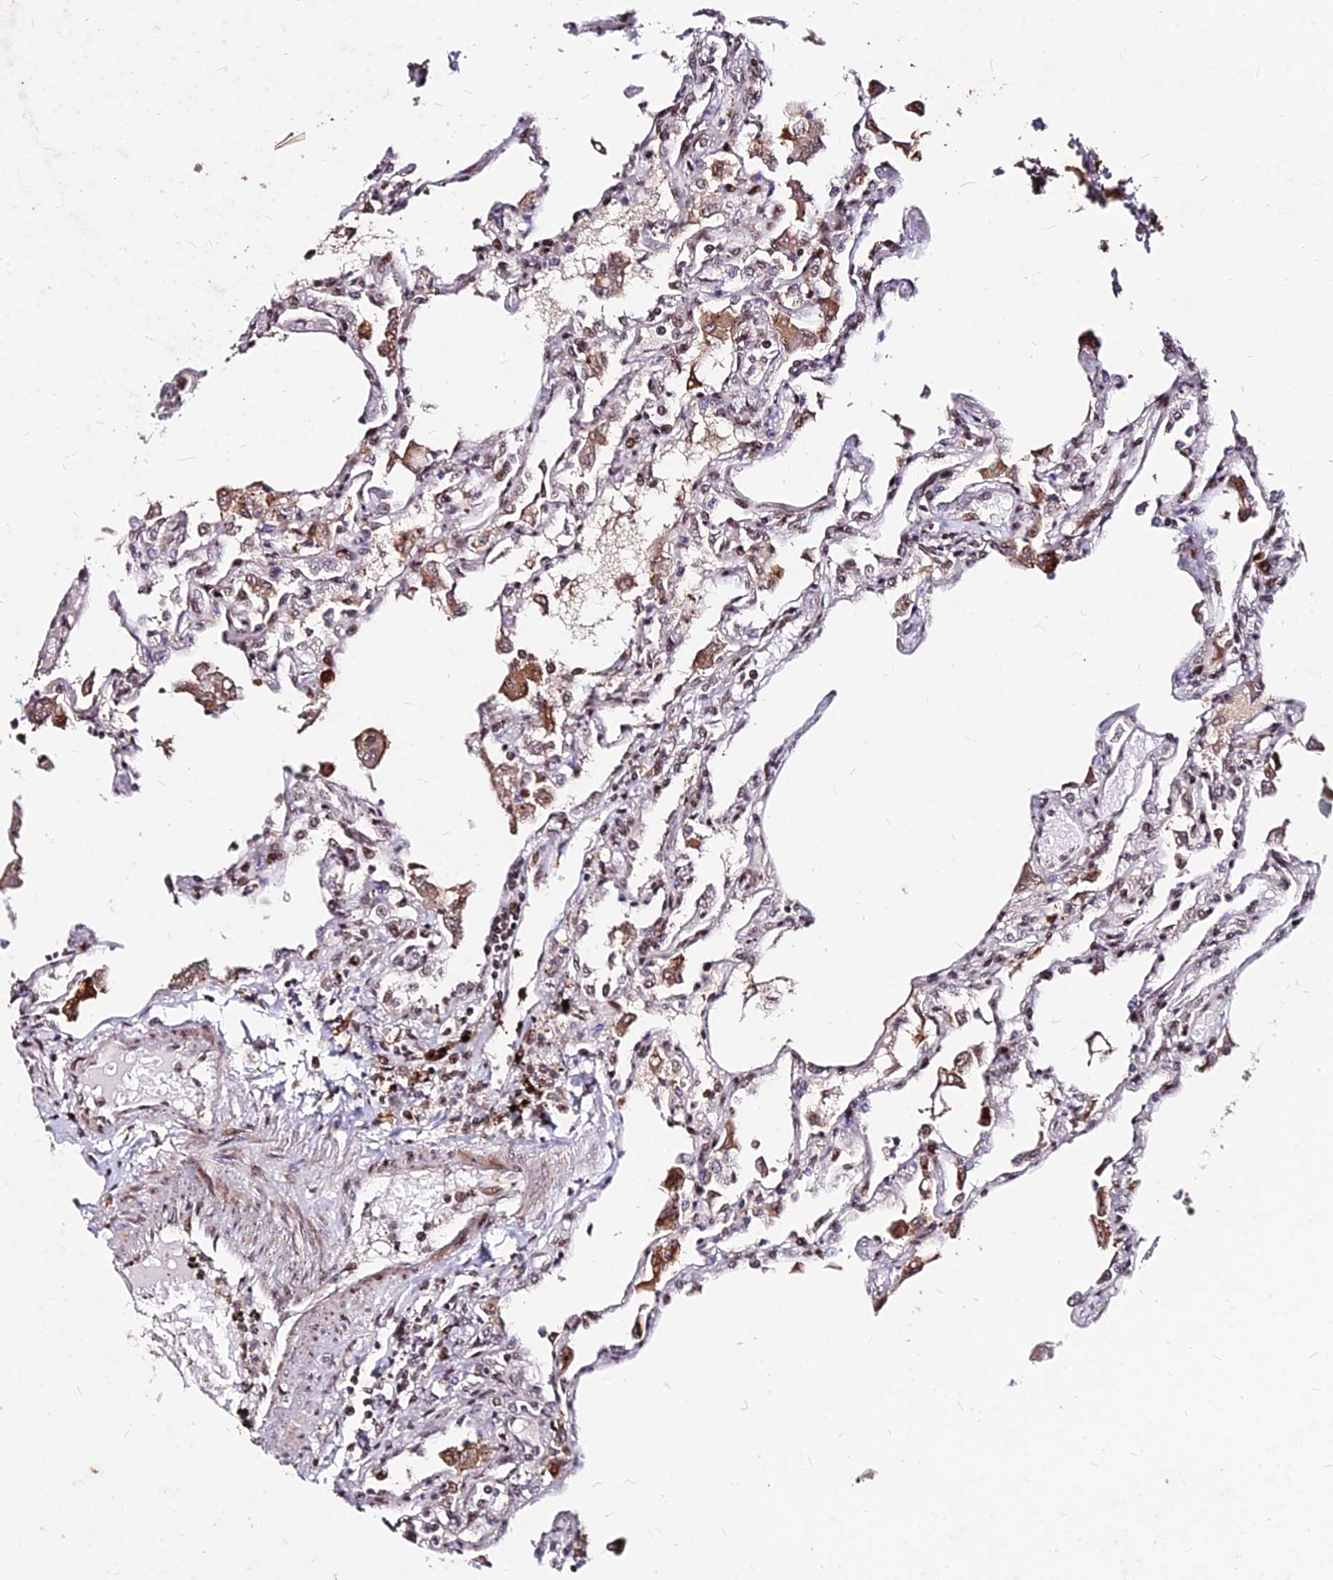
{"staining": {"intensity": "moderate", "quantity": ">75%", "location": "nuclear"}, "tissue": "lung", "cell_type": "Alveolar cells", "image_type": "normal", "snomed": [{"axis": "morphology", "description": "Normal tissue, NOS"}, {"axis": "topography", "description": "Bronchus"}, {"axis": "topography", "description": "Lung"}], "caption": "Protein staining shows moderate nuclear expression in approximately >75% of alveolar cells in unremarkable lung.", "gene": "ZBED4", "patient": {"sex": "female", "age": 49}}